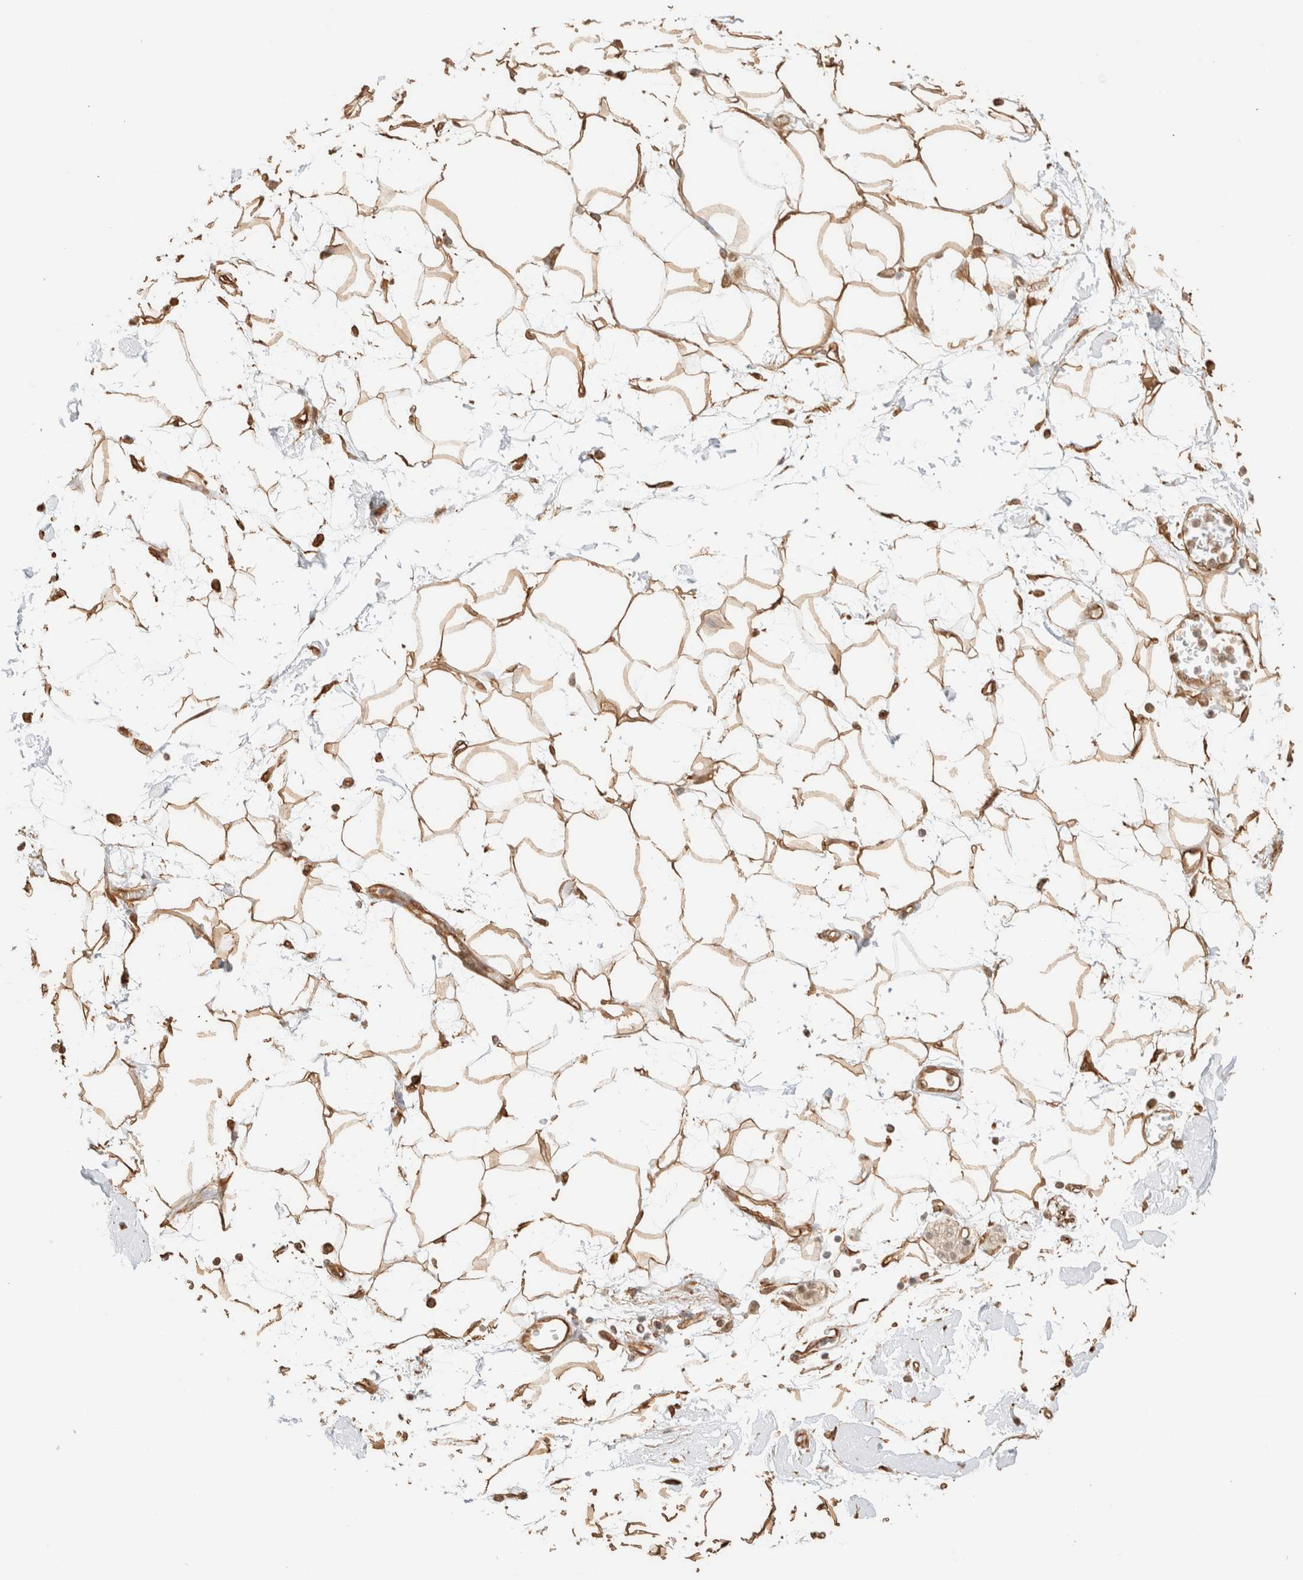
{"staining": {"intensity": "strong", "quantity": ">75%", "location": "cytoplasmic/membranous"}, "tissue": "adipose tissue", "cell_type": "Adipocytes", "image_type": "normal", "snomed": [{"axis": "morphology", "description": "Normal tissue, NOS"}, {"axis": "morphology", "description": "Adenocarcinoma, NOS"}, {"axis": "topography", "description": "Duodenum"}, {"axis": "topography", "description": "Peripheral nerve tissue"}], "caption": "Protein expression analysis of unremarkable adipose tissue reveals strong cytoplasmic/membranous expression in approximately >75% of adipocytes.", "gene": "ARID5A", "patient": {"sex": "female", "age": 60}}